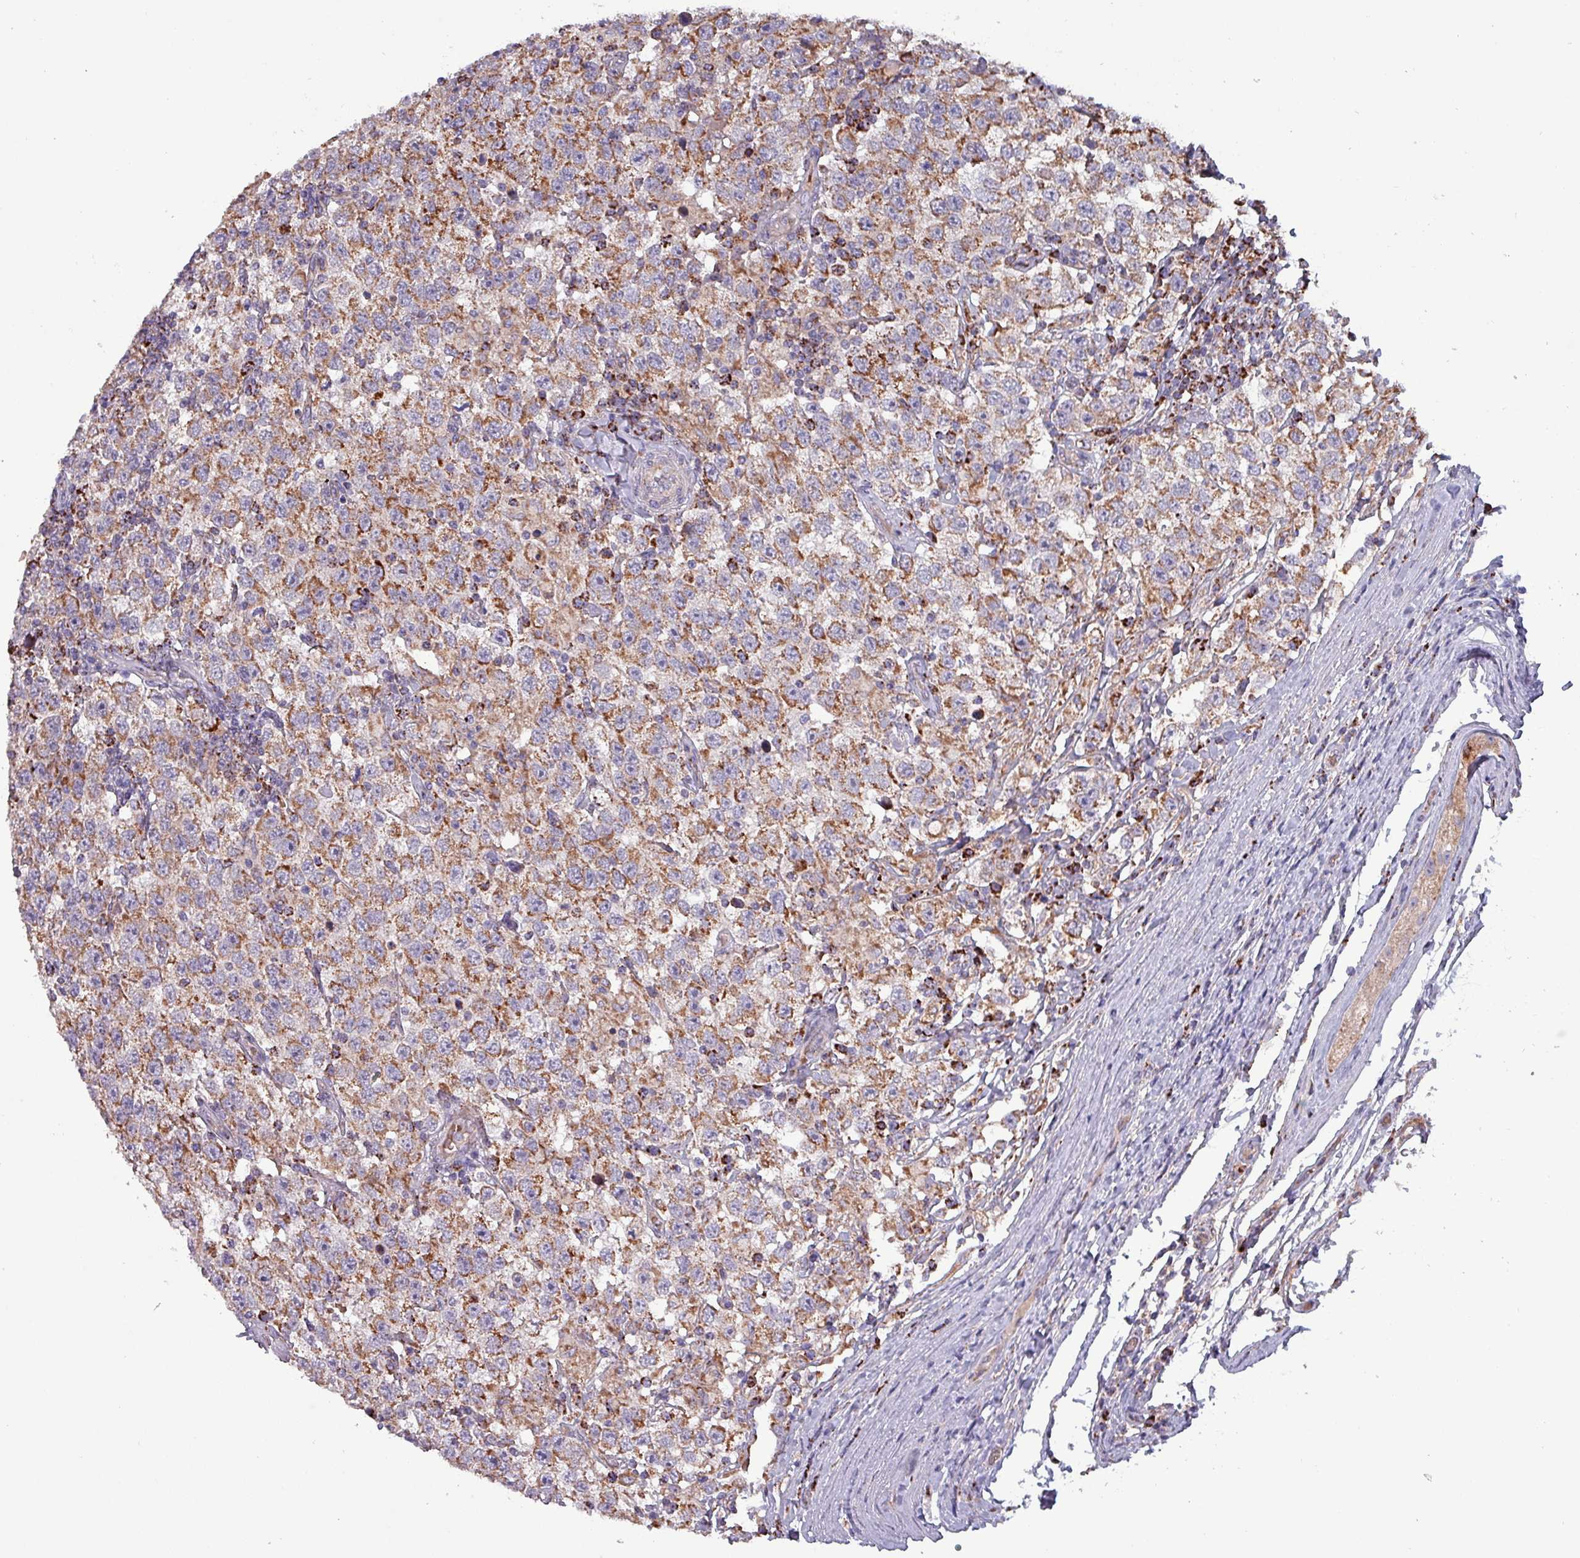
{"staining": {"intensity": "moderate", "quantity": ">75%", "location": "cytoplasmic/membranous"}, "tissue": "testis cancer", "cell_type": "Tumor cells", "image_type": "cancer", "snomed": [{"axis": "morphology", "description": "Seminoma, NOS"}, {"axis": "topography", "description": "Testis"}], "caption": "Immunohistochemistry (IHC) micrograph of neoplastic tissue: seminoma (testis) stained using IHC reveals medium levels of moderate protein expression localized specifically in the cytoplasmic/membranous of tumor cells, appearing as a cytoplasmic/membranous brown color.", "gene": "ZNF322", "patient": {"sex": "male", "age": 41}}